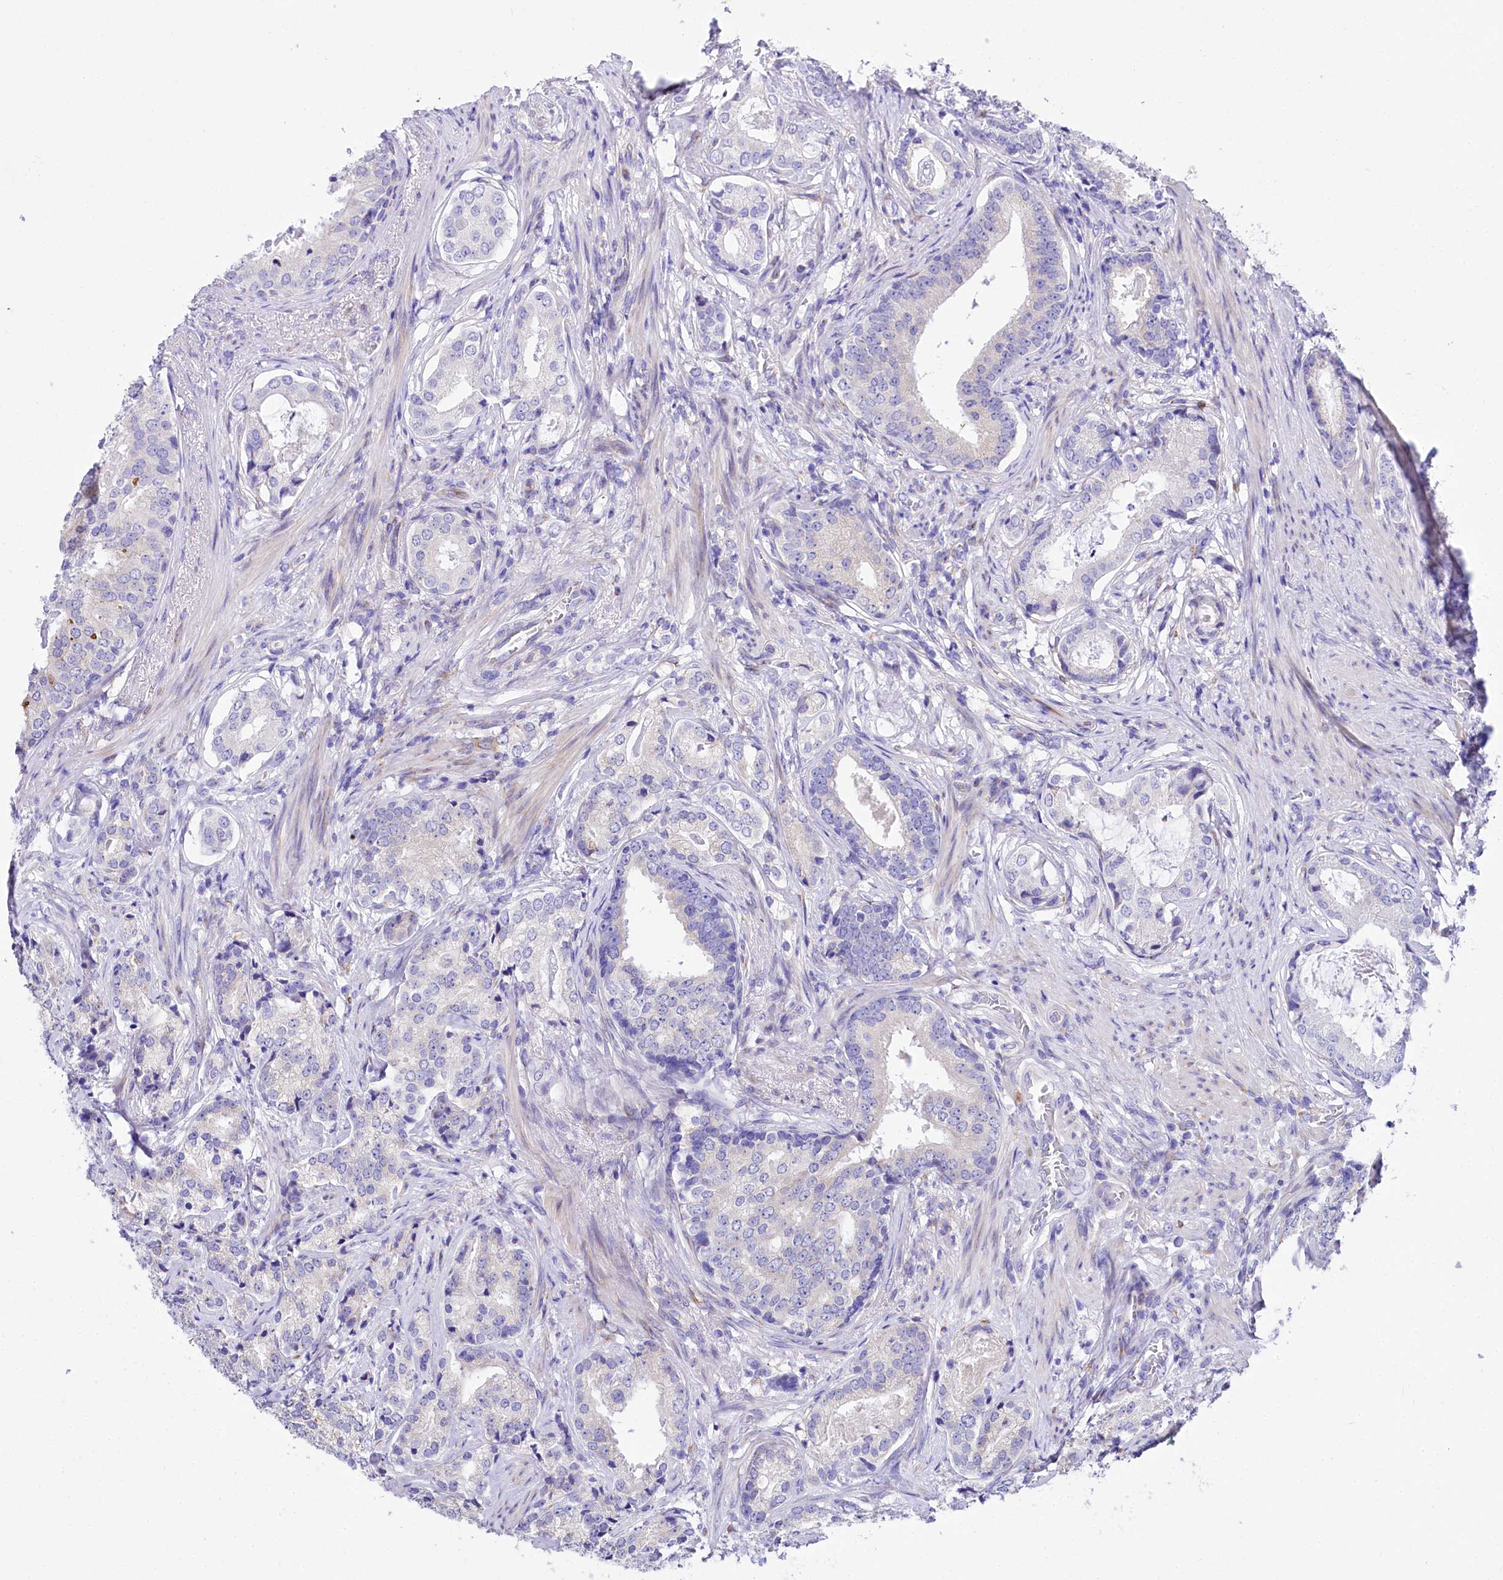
{"staining": {"intensity": "negative", "quantity": "none", "location": "none"}, "tissue": "prostate cancer", "cell_type": "Tumor cells", "image_type": "cancer", "snomed": [{"axis": "morphology", "description": "Adenocarcinoma, Low grade"}, {"axis": "topography", "description": "Prostate"}], "caption": "Image shows no significant protein positivity in tumor cells of prostate adenocarcinoma (low-grade).", "gene": "A2ML1", "patient": {"sex": "male", "age": 71}}